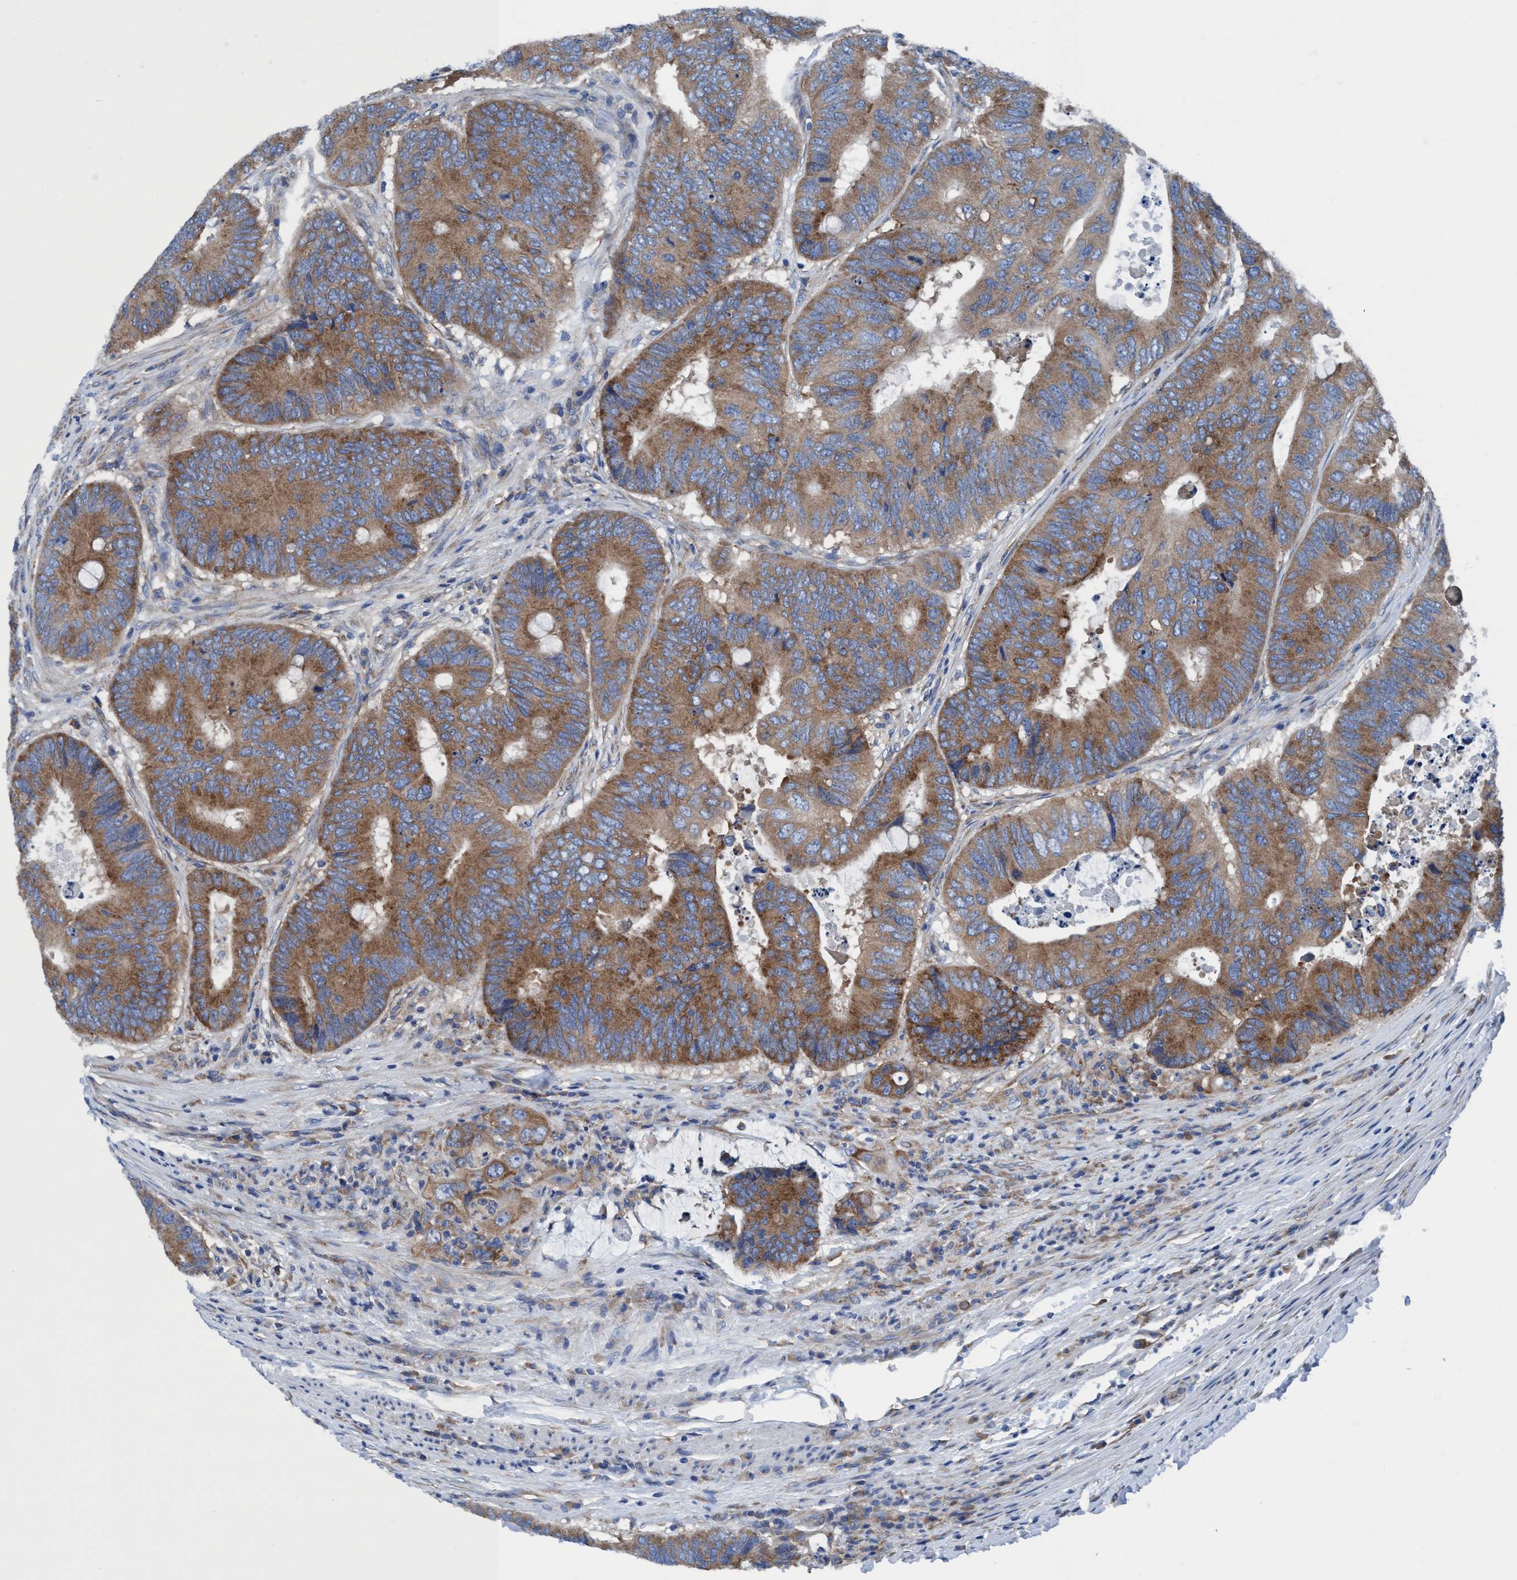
{"staining": {"intensity": "moderate", "quantity": ">75%", "location": "cytoplasmic/membranous"}, "tissue": "colorectal cancer", "cell_type": "Tumor cells", "image_type": "cancer", "snomed": [{"axis": "morphology", "description": "Adenocarcinoma, NOS"}, {"axis": "topography", "description": "Colon"}], "caption": "Brown immunohistochemical staining in colorectal cancer (adenocarcinoma) demonstrates moderate cytoplasmic/membranous staining in about >75% of tumor cells.", "gene": "NMT1", "patient": {"sex": "male", "age": 71}}